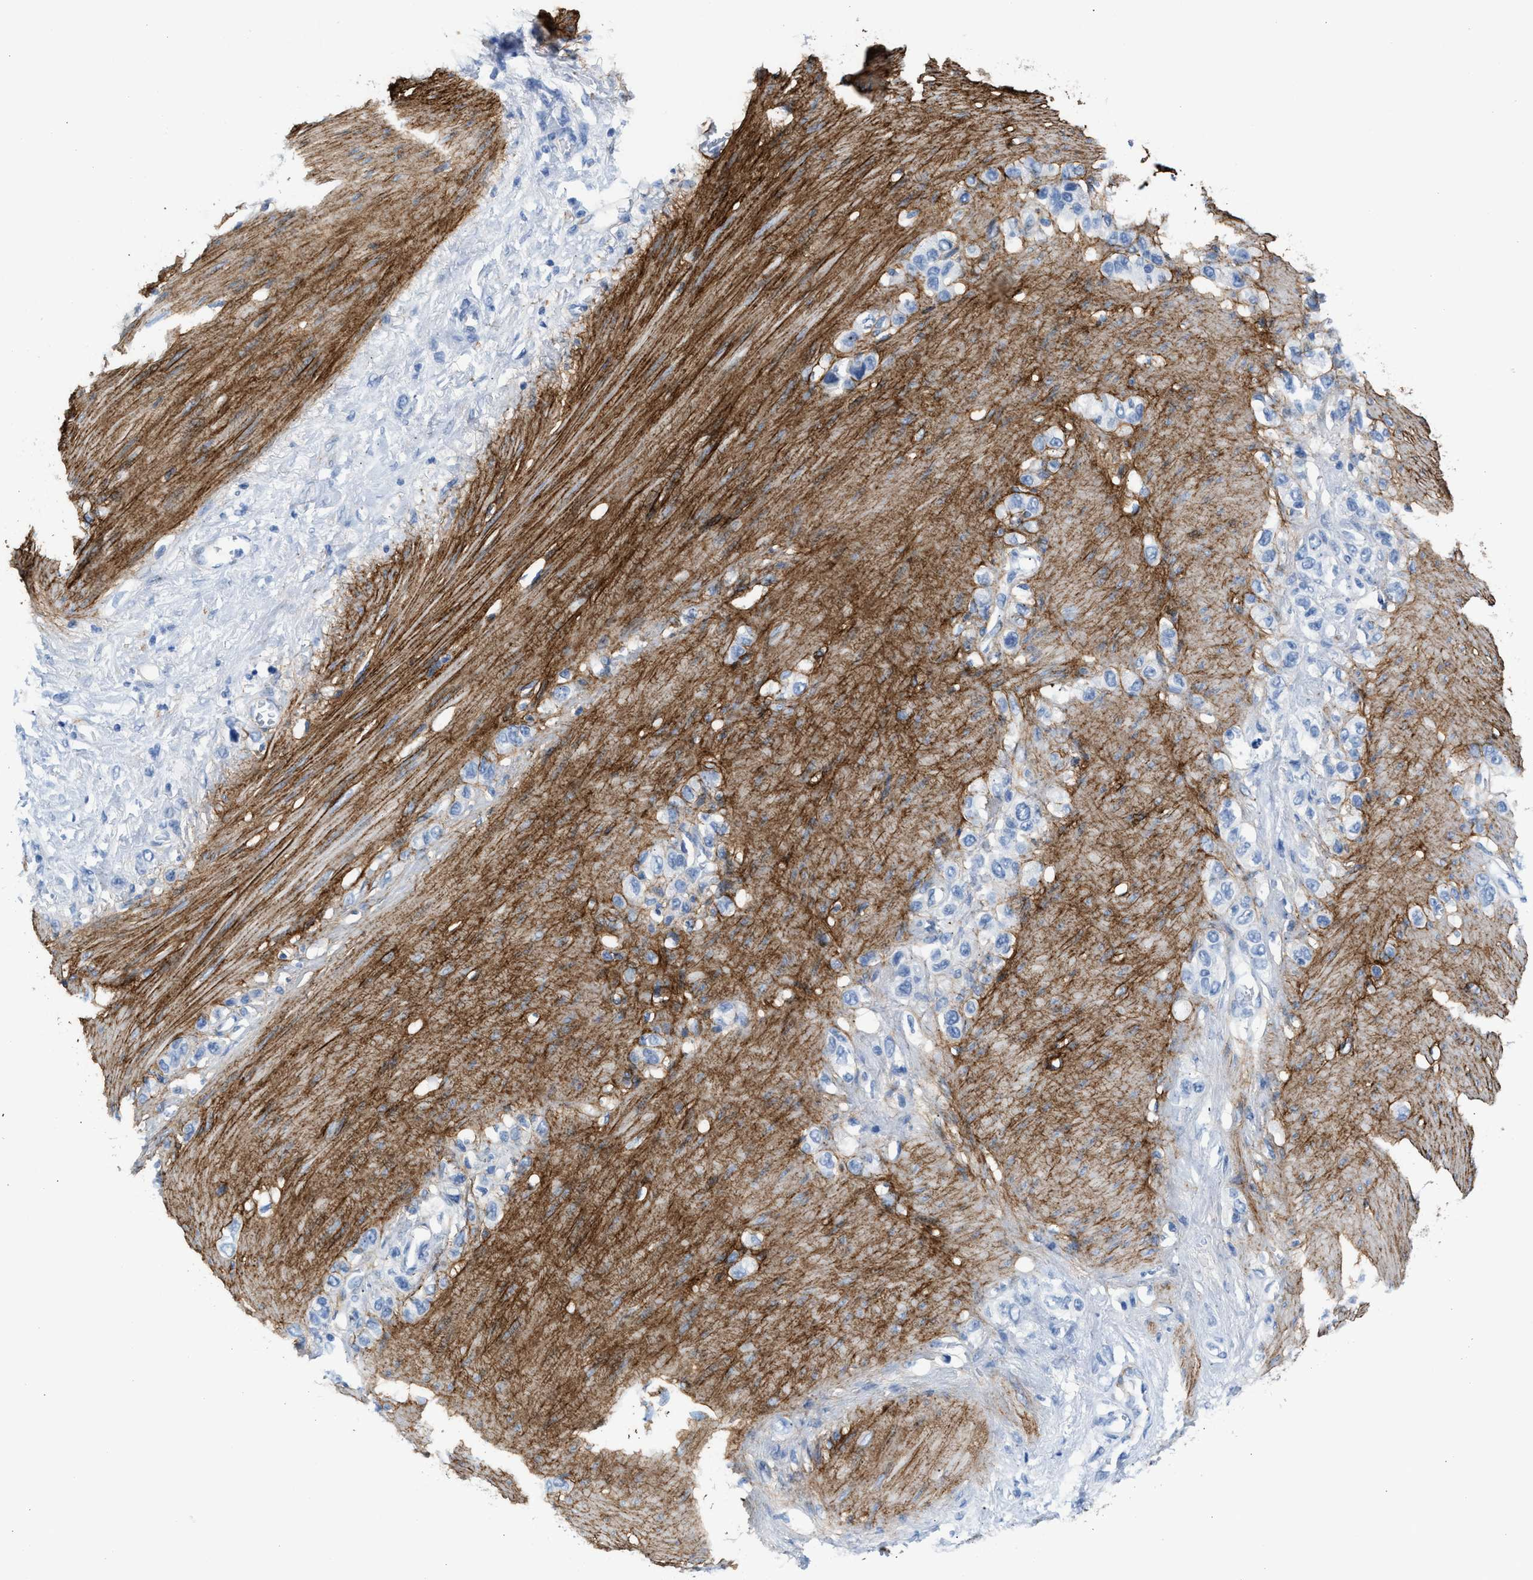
{"staining": {"intensity": "negative", "quantity": "none", "location": "none"}, "tissue": "stomach cancer", "cell_type": "Tumor cells", "image_type": "cancer", "snomed": [{"axis": "morphology", "description": "Adenocarcinoma, NOS"}, {"axis": "morphology", "description": "Adenocarcinoma, High grade"}, {"axis": "topography", "description": "Stomach, upper"}, {"axis": "topography", "description": "Stomach, lower"}], "caption": "This histopathology image is of stomach adenocarcinoma stained with immunohistochemistry to label a protein in brown with the nuclei are counter-stained blue. There is no expression in tumor cells.", "gene": "TNR", "patient": {"sex": "female", "age": 65}}